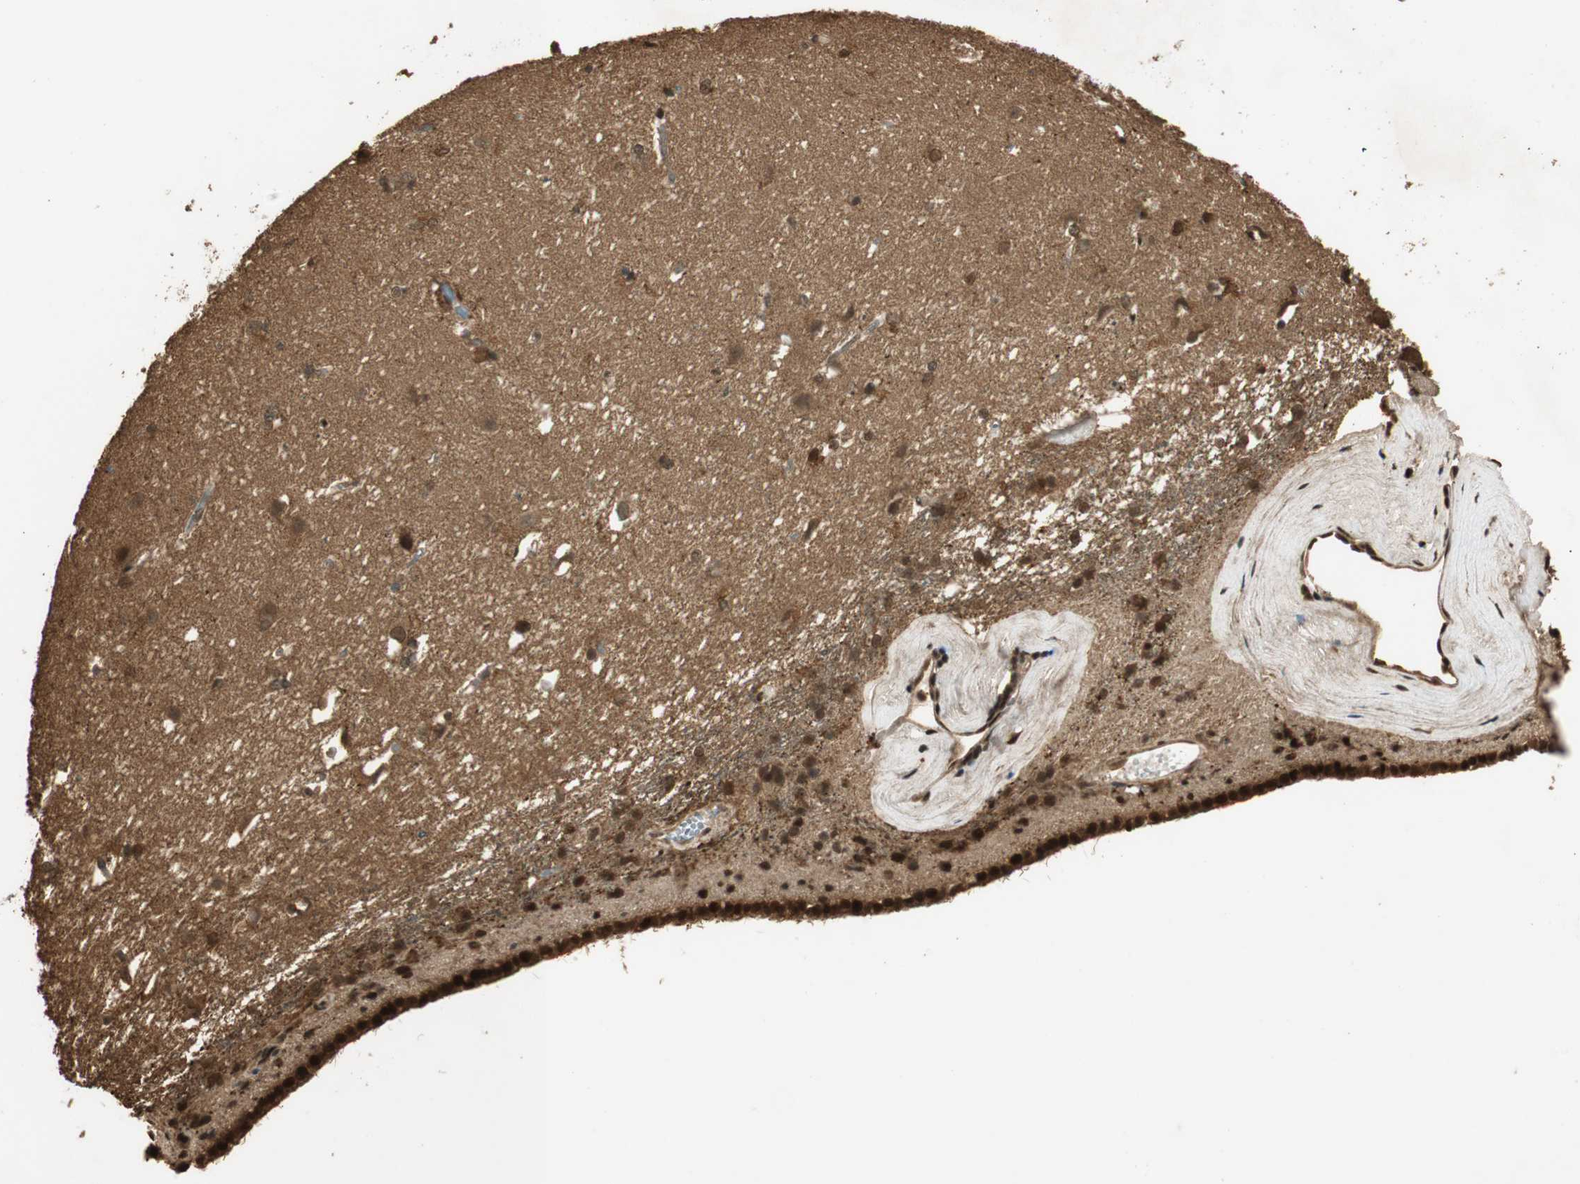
{"staining": {"intensity": "strong", "quantity": ">75%", "location": "cytoplasmic/membranous,nuclear"}, "tissue": "caudate", "cell_type": "Glial cells", "image_type": "normal", "snomed": [{"axis": "morphology", "description": "Normal tissue, NOS"}, {"axis": "topography", "description": "Lateral ventricle wall"}], "caption": "Caudate was stained to show a protein in brown. There is high levels of strong cytoplasmic/membranous,nuclear staining in about >75% of glial cells. The staining is performed using DAB (3,3'-diaminobenzidine) brown chromogen to label protein expression. The nuclei are counter-stained blue using hematoxylin.", "gene": "RPA3", "patient": {"sex": "female", "age": 19}}